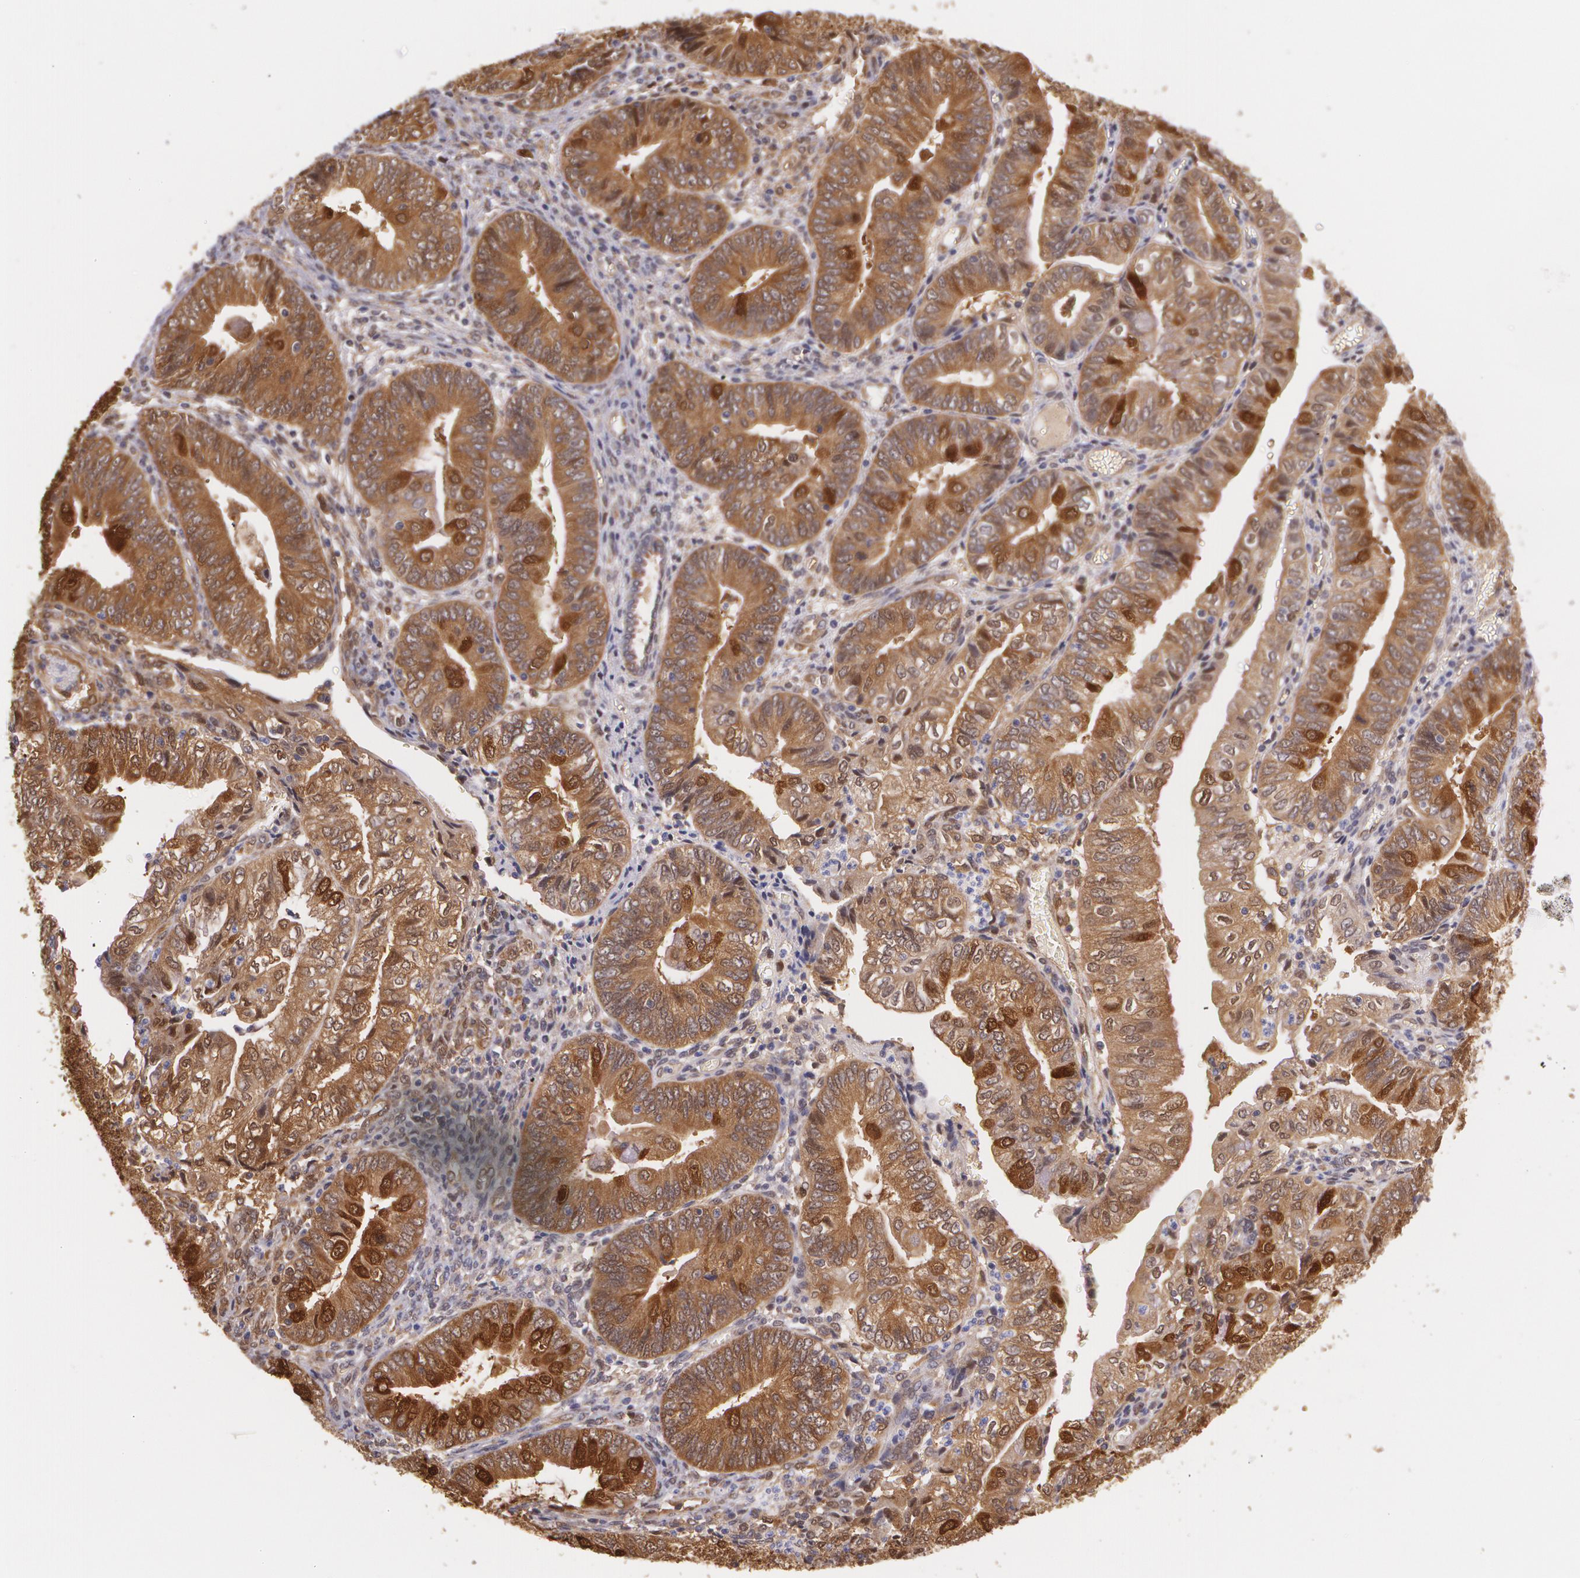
{"staining": {"intensity": "strong", "quantity": ">75%", "location": "cytoplasmic/membranous"}, "tissue": "endometrial cancer", "cell_type": "Tumor cells", "image_type": "cancer", "snomed": [{"axis": "morphology", "description": "Adenocarcinoma, NOS"}, {"axis": "topography", "description": "Endometrium"}], "caption": "Human endometrial adenocarcinoma stained for a protein (brown) demonstrates strong cytoplasmic/membranous positive positivity in approximately >75% of tumor cells.", "gene": "HSPH1", "patient": {"sex": "female", "age": 55}}